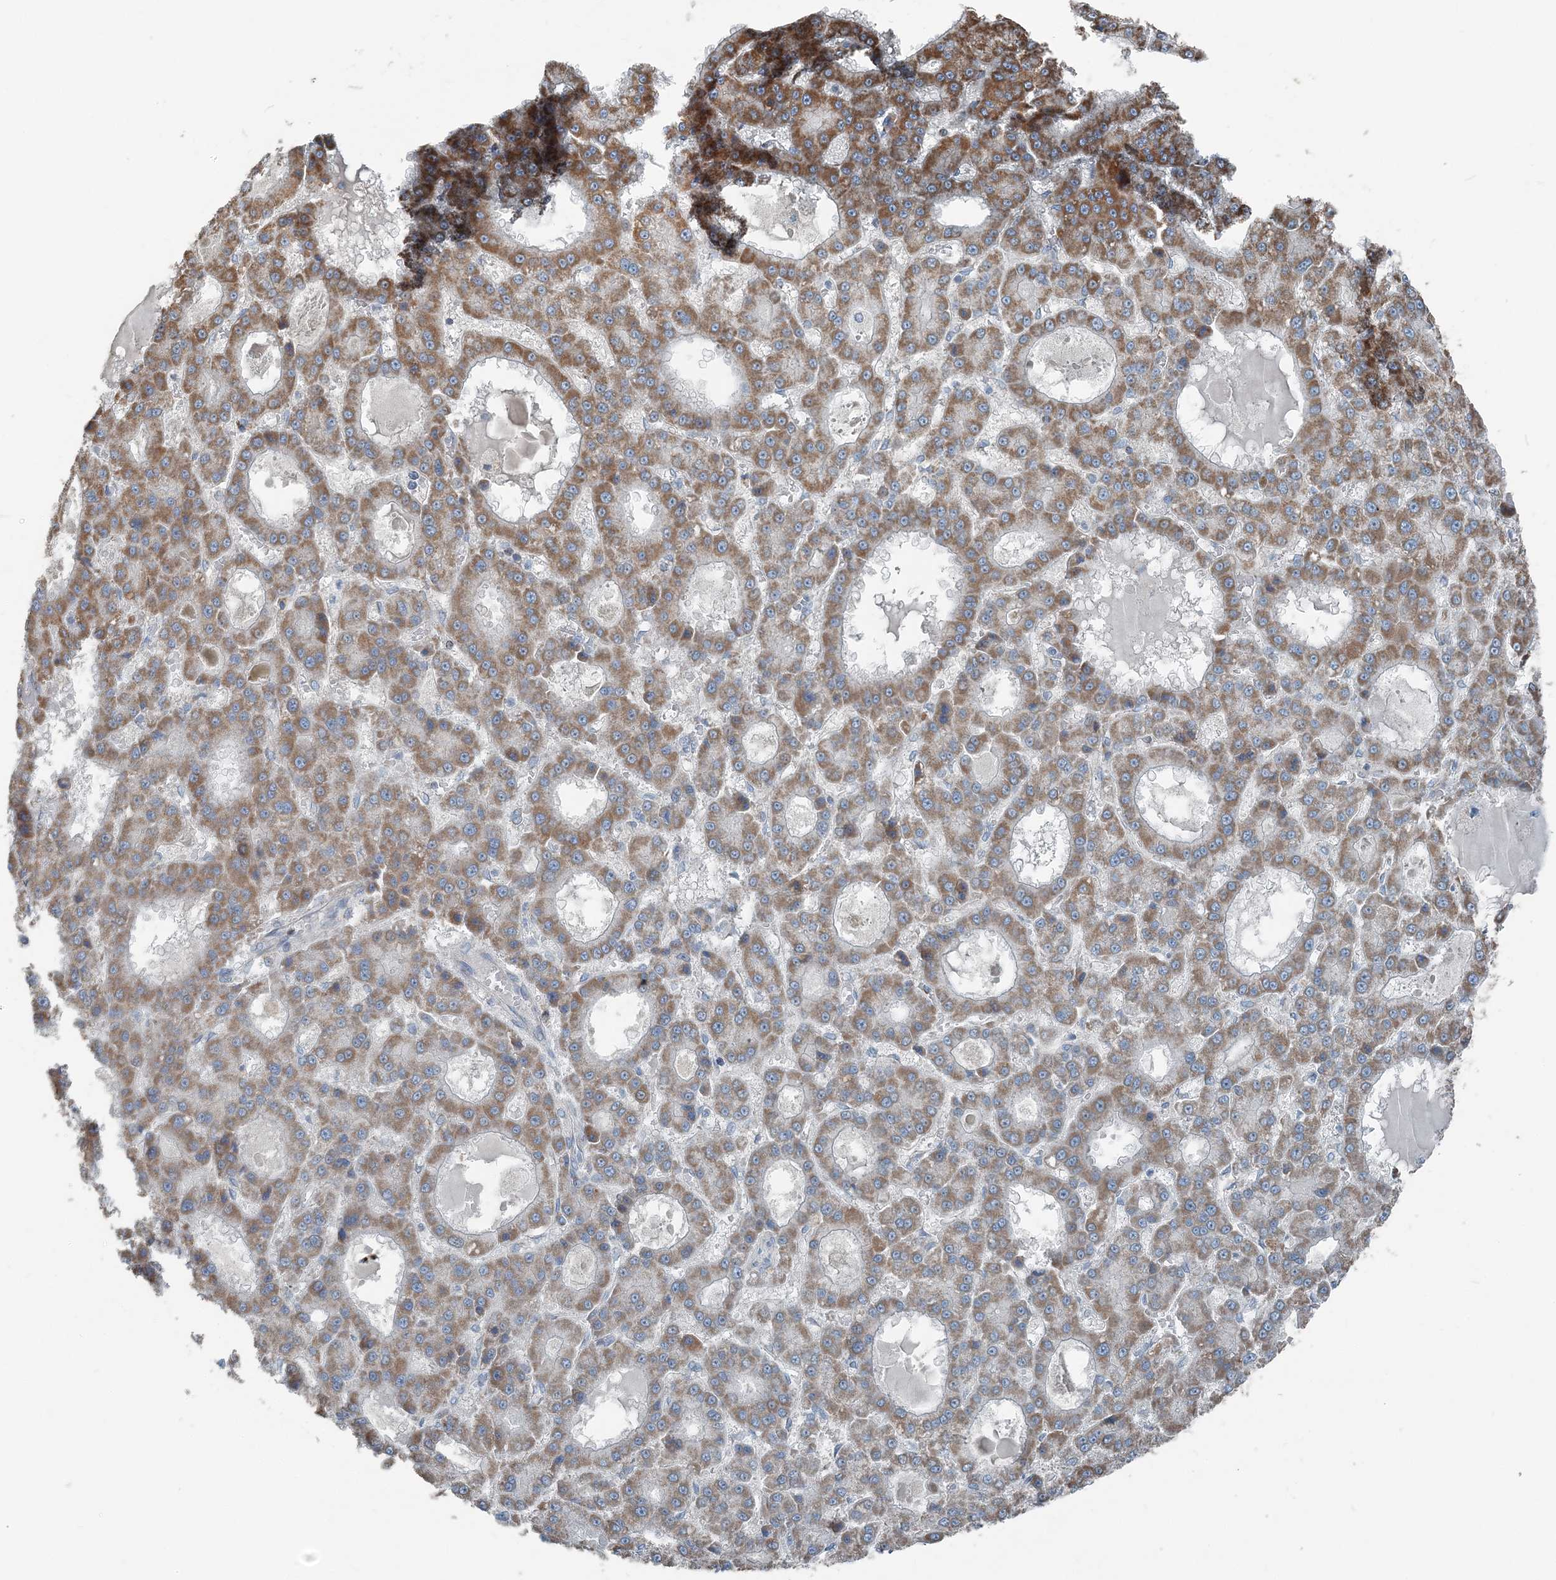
{"staining": {"intensity": "moderate", "quantity": ">75%", "location": "cytoplasmic/membranous"}, "tissue": "liver cancer", "cell_type": "Tumor cells", "image_type": "cancer", "snomed": [{"axis": "morphology", "description": "Carcinoma, Hepatocellular, NOS"}, {"axis": "topography", "description": "Liver"}], "caption": "The photomicrograph displays a brown stain indicating the presence of a protein in the cytoplasmic/membranous of tumor cells in liver cancer (hepatocellular carcinoma).", "gene": "SUCLG1", "patient": {"sex": "male", "age": 70}}